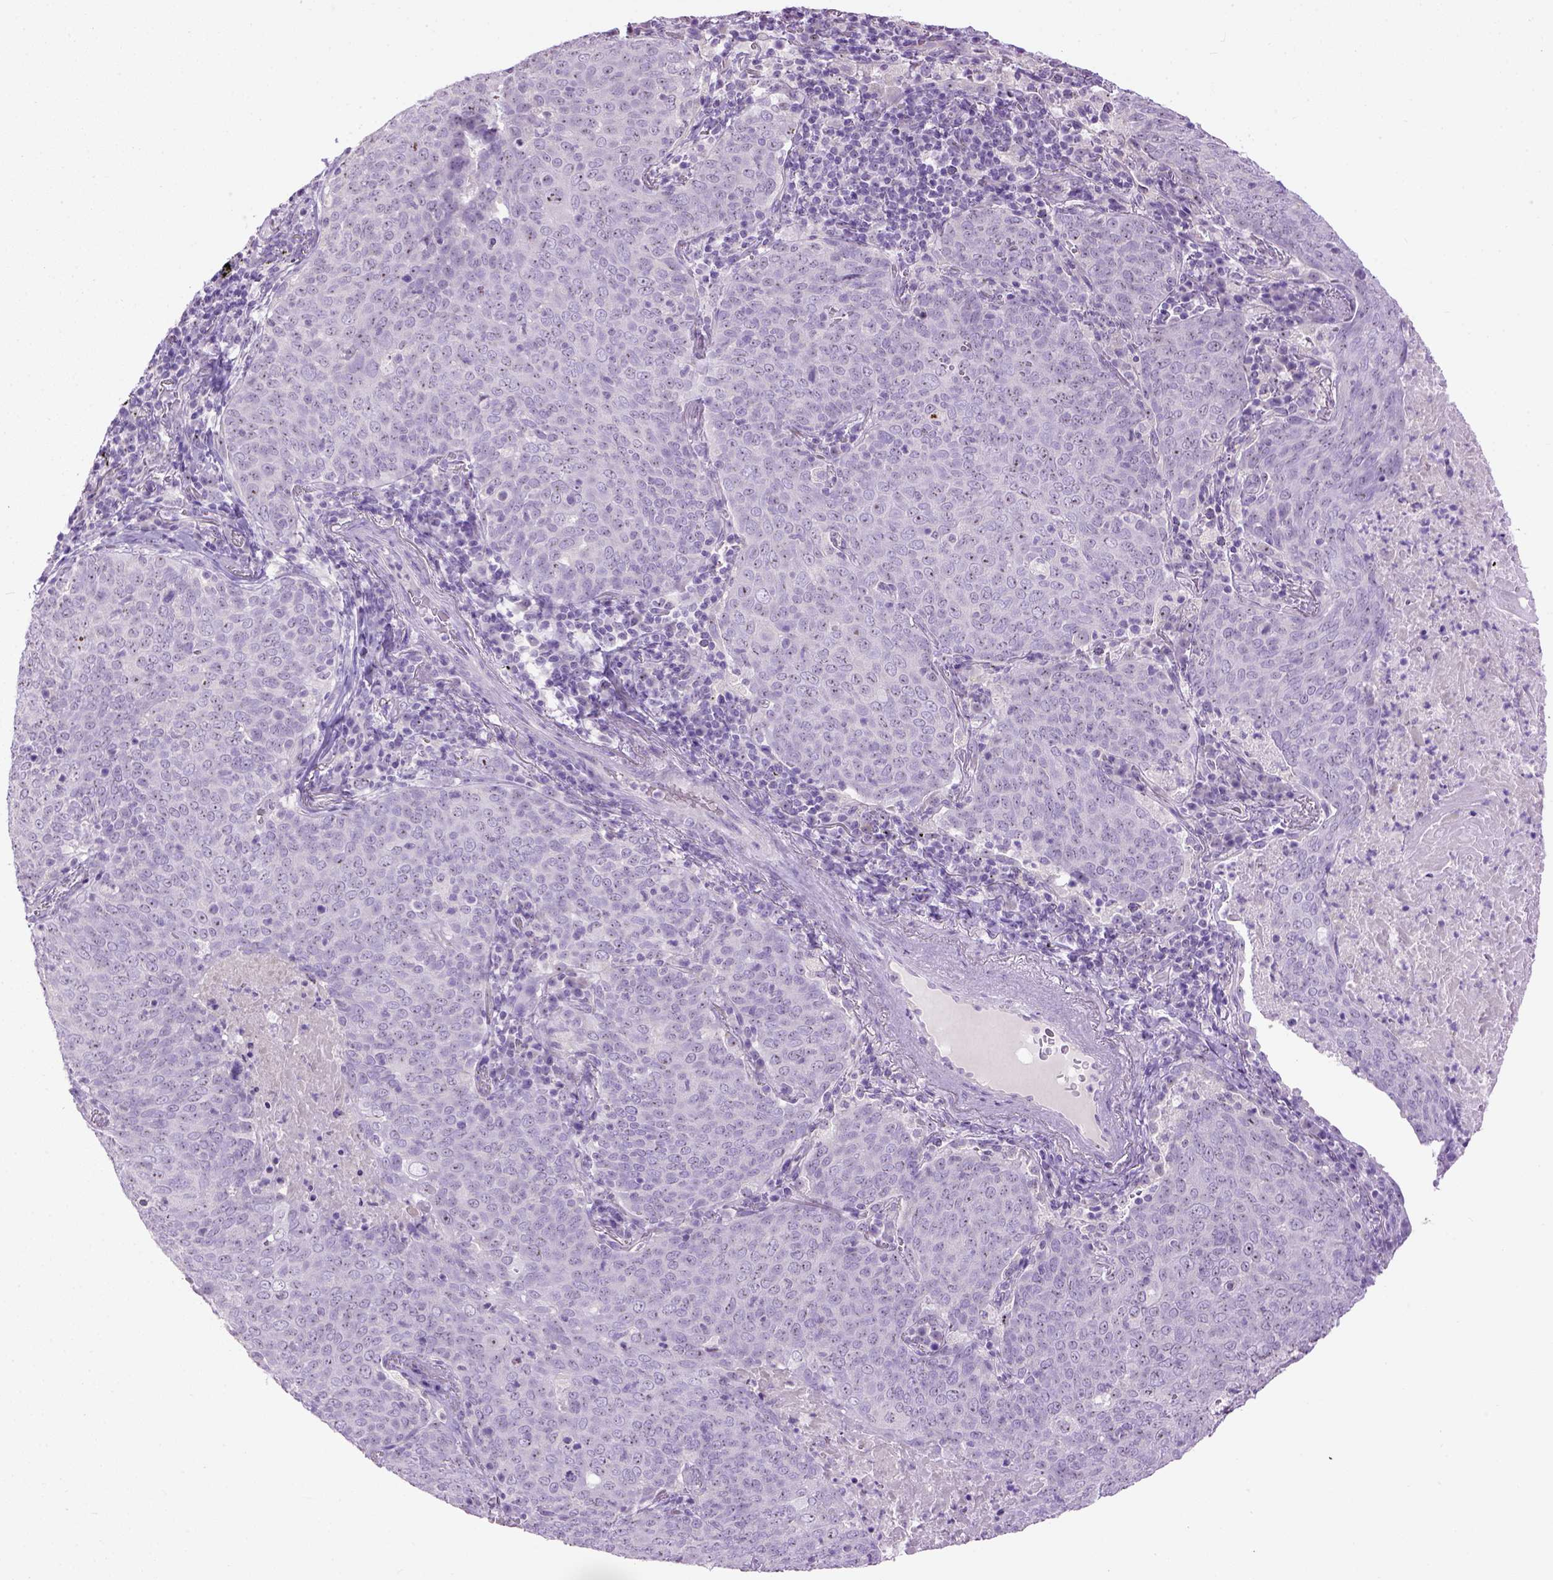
{"staining": {"intensity": "weak", "quantity": ">75%", "location": "nuclear"}, "tissue": "lung cancer", "cell_type": "Tumor cells", "image_type": "cancer", "snomed": [{"axis": "morphology", "description": "Squamous cell carcinoma, NOS"}, {"axis": "topography", "description": "Lung"}], "caption": "Human lung cancer stained for a protein (brown) displays weak nuclear positive positivity in about >75% of tumor cells.", "gene": "UTP4", "patient": {"sex": "male", "age": 82}}